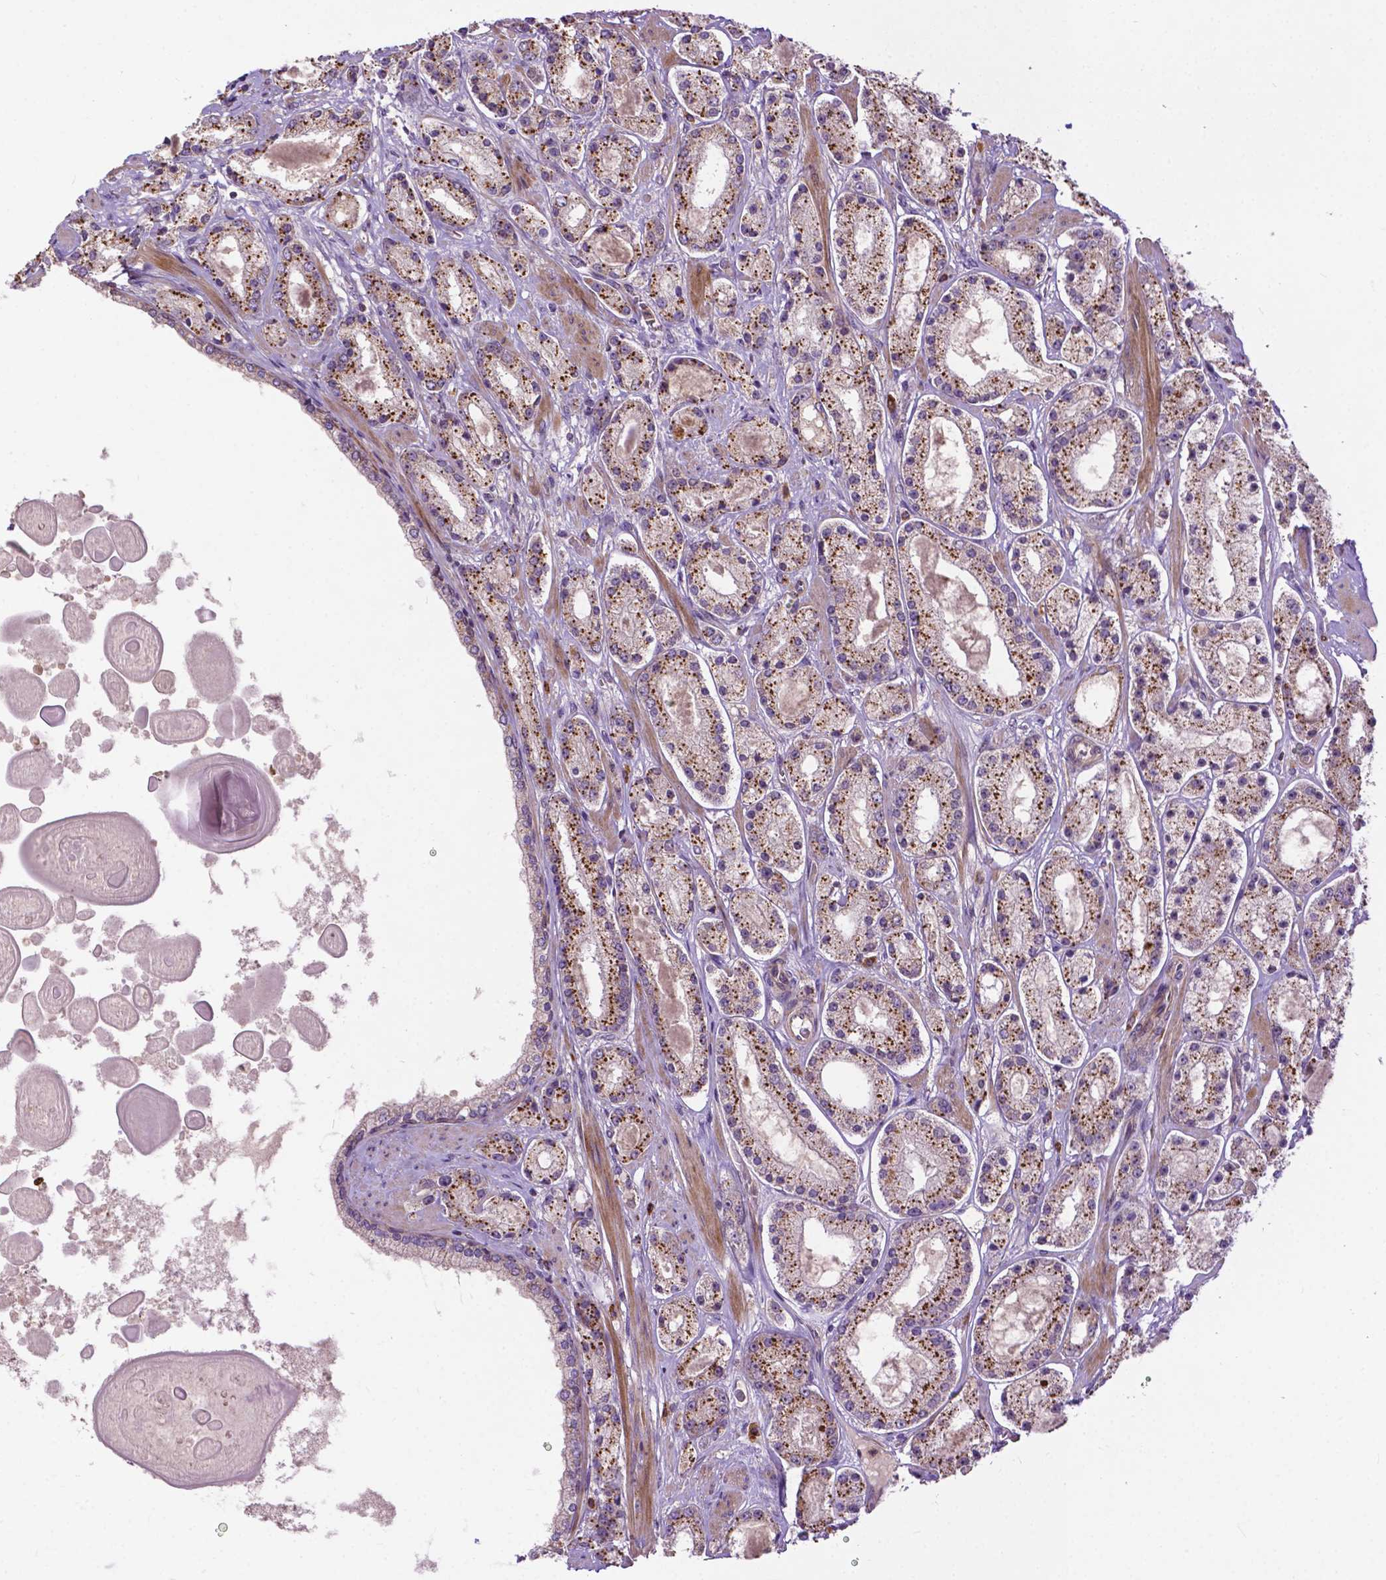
{"staining": {"intensity": "strong", "quantity": ">75%", "location": "cytoplasmic/membranous"}, "tissue": "prostate cancer", "cell_type": "Tumor cells", "image_type": "cancer", "snomed": [{"axis": "morphology", "description": "Adenocarcinoma, High grade"}, {"axis": "topography", "description": "Prostate"}], "caption": "Protein expression by immunohistochemistry exhibits strong cytoplasmic/membranous expression in approximately >75% of tumor cells in prostate cancer (adenocarcinoma (high-grade)).", "gene": "PARP3", "patient": {"sex": "male", "age": 67}}